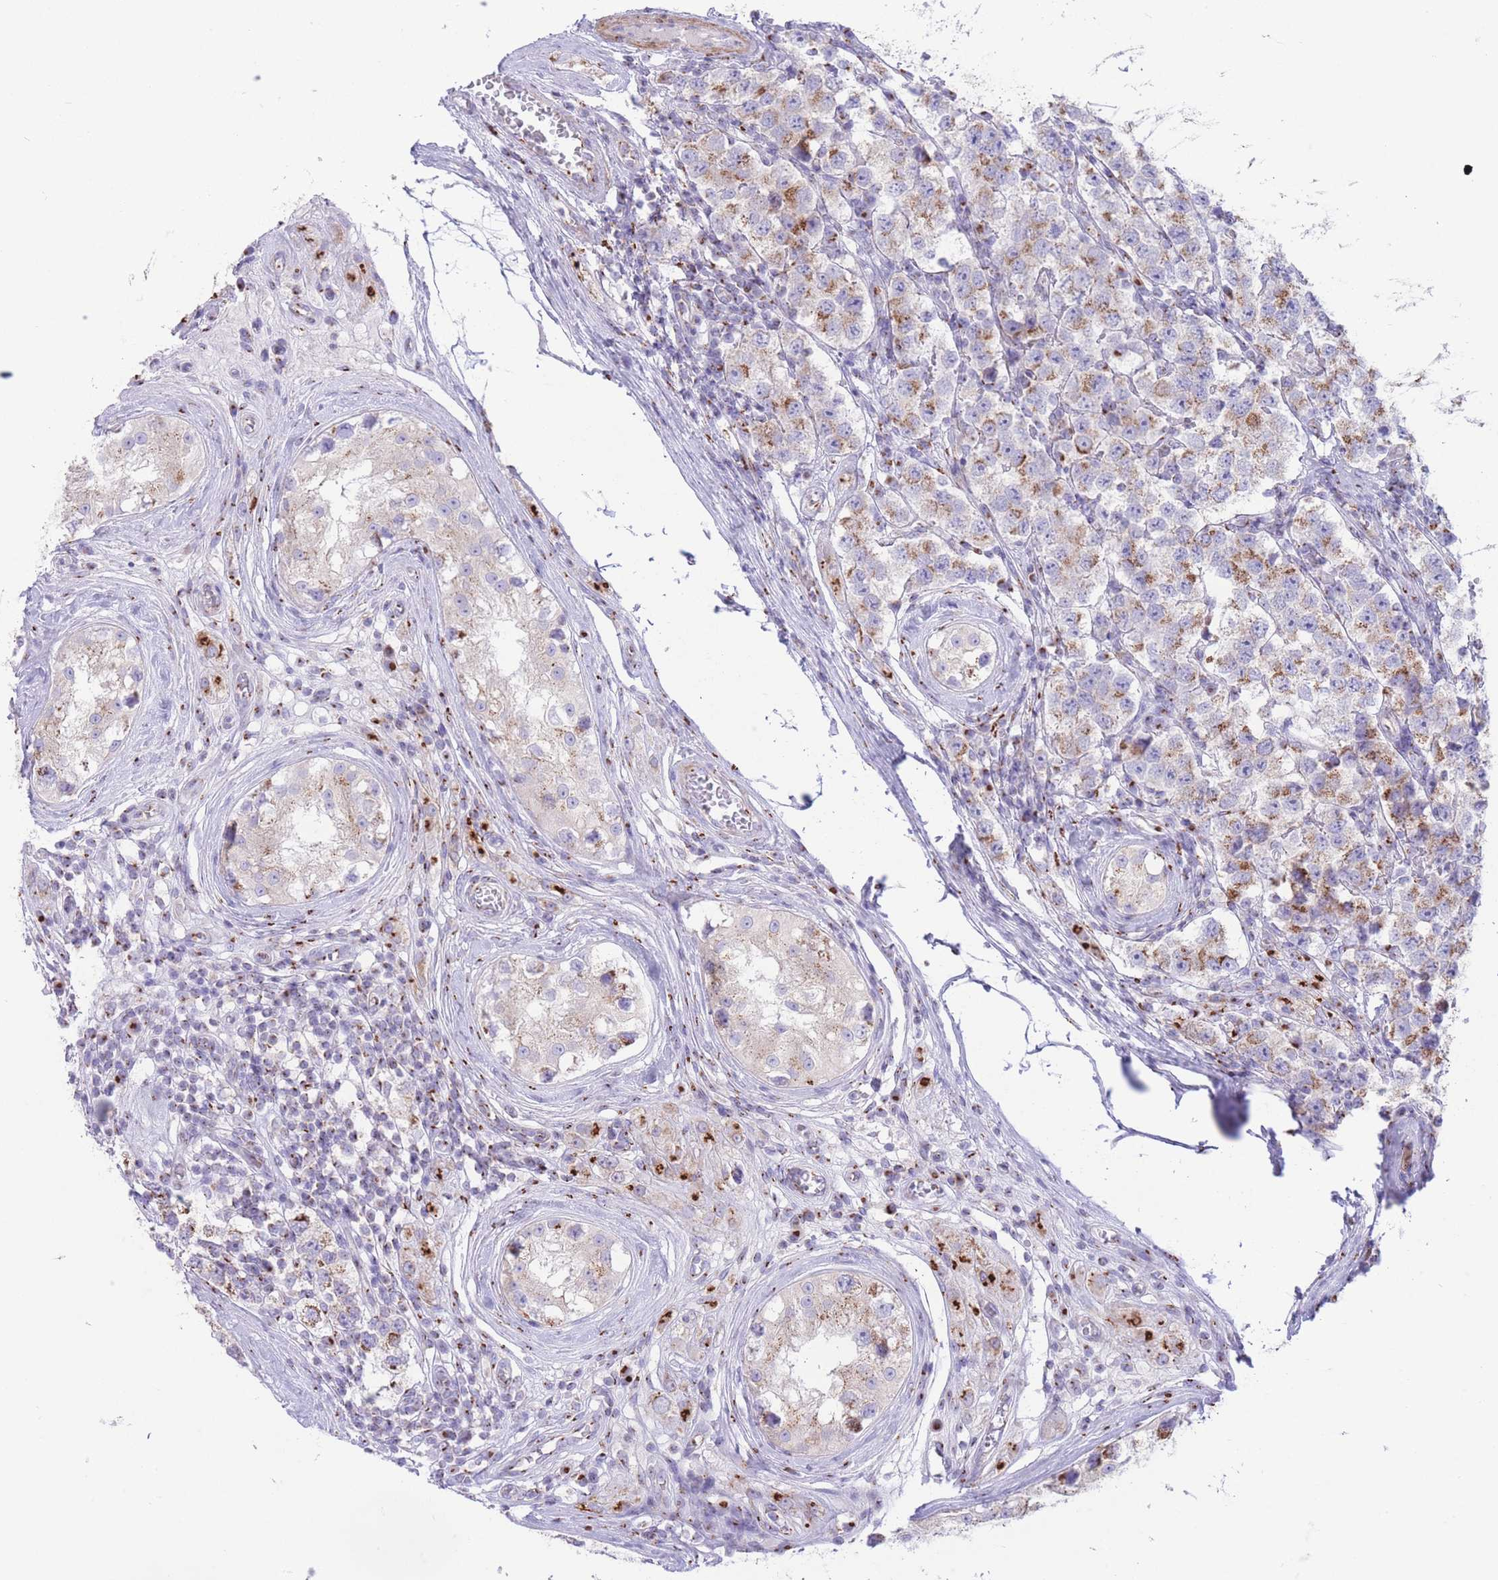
{"staining": {"intensity": "moderate", "quantity": "25%-75%", "location": "cytoplasmic/membranous"}, "tissue": "testis cancer", "cell_type": "Tumor cells", "image_type": "cancer", "snomed": [{"axis": "morphology", "description": "Seminoma, NOS"}, {"axis": "topography", "description": "Testis"}], "caption": "The photomicrograph demonstrates a brown stain indicating the presence of a protein in the cytoplasmic/membranous of tumor cells in testis cancer.", "gene": "MPND", "patient": {"sex": "male", "age": 34}}